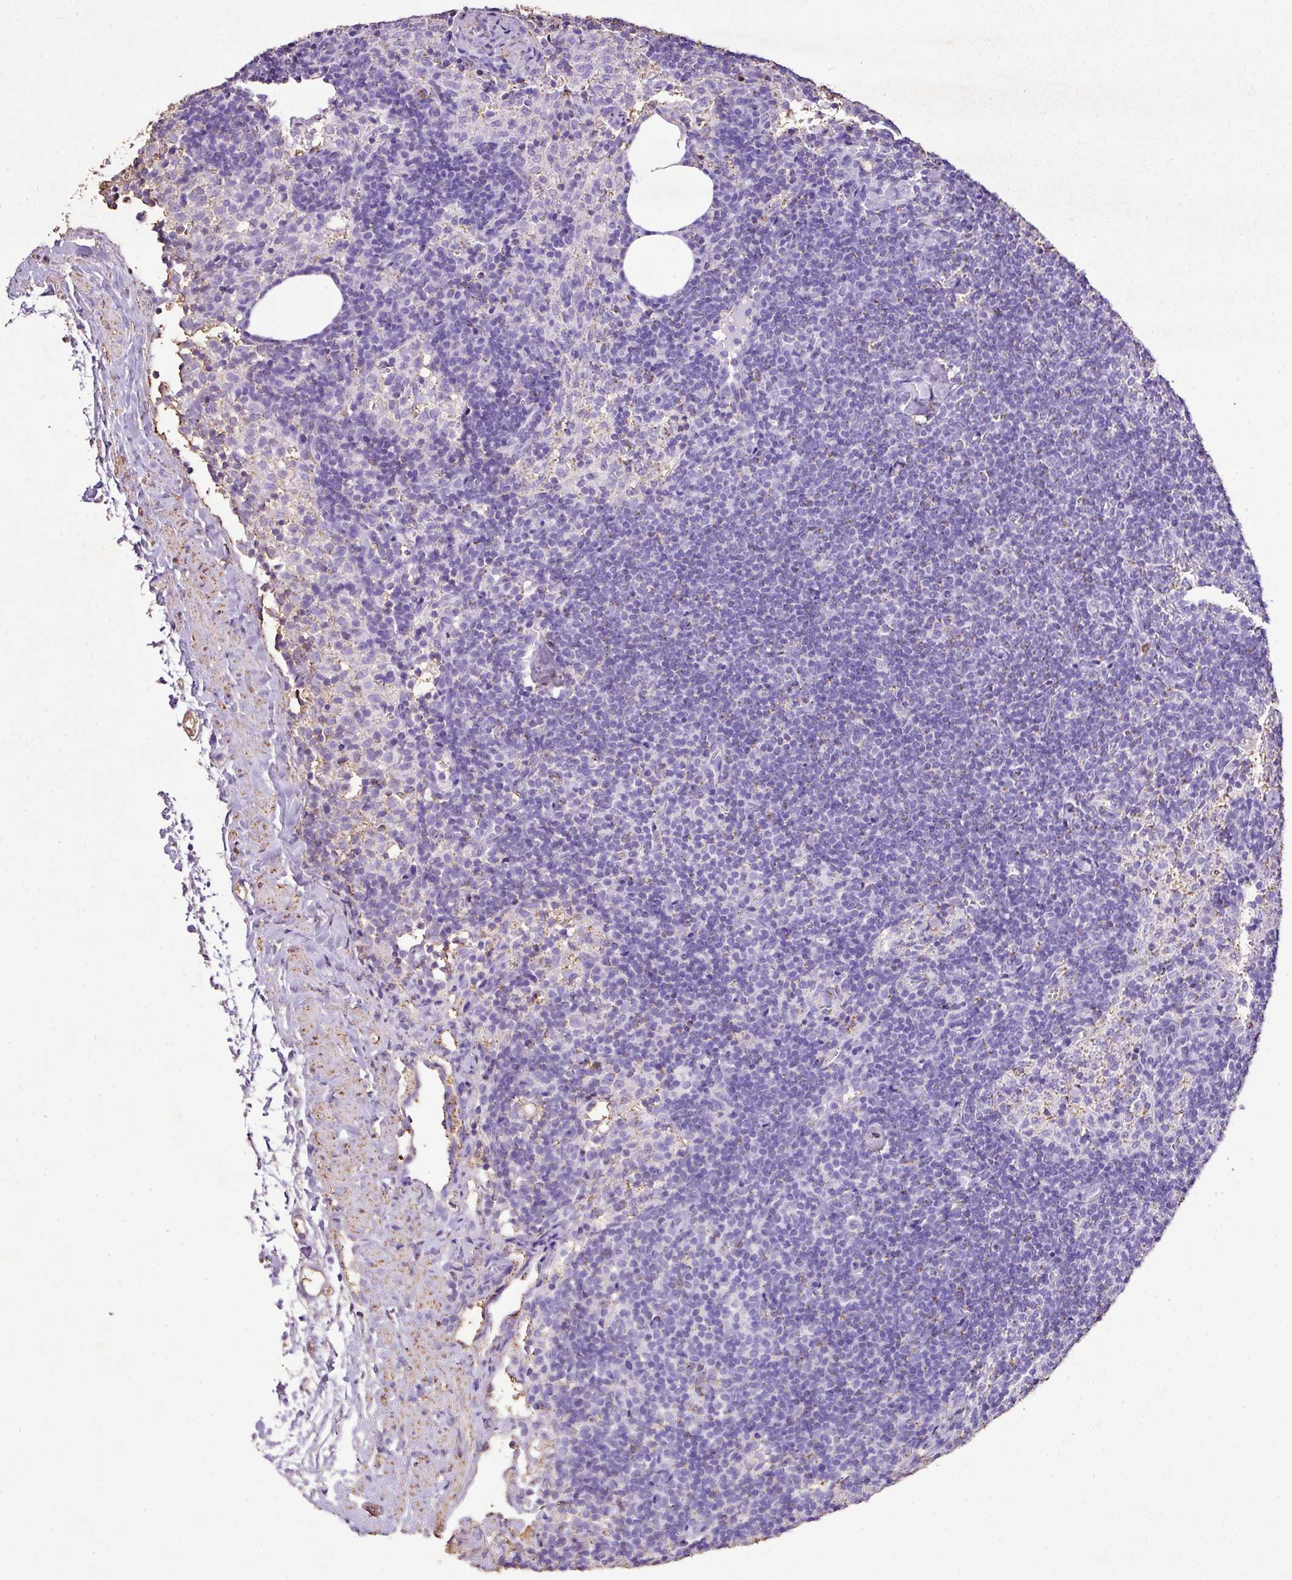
{"staining": {"intensity": "negative", "quantity": "none", "location": "none"}, "tissue": "lymph node", "cell_type": "Germinal center cells", "image_type": "normal", "snomed": [{"axis": "morphology", "description": "Normal tissue, NOS"}, {"axis": "topography", "description": "Lymph node"}], "caption": "This is a photomicrograph of IHC staining of benign lymph node, which shows no expression in germinal center cells.", "gene": "KCNJ11", "patient": {"sex": "female", "age": 52}}